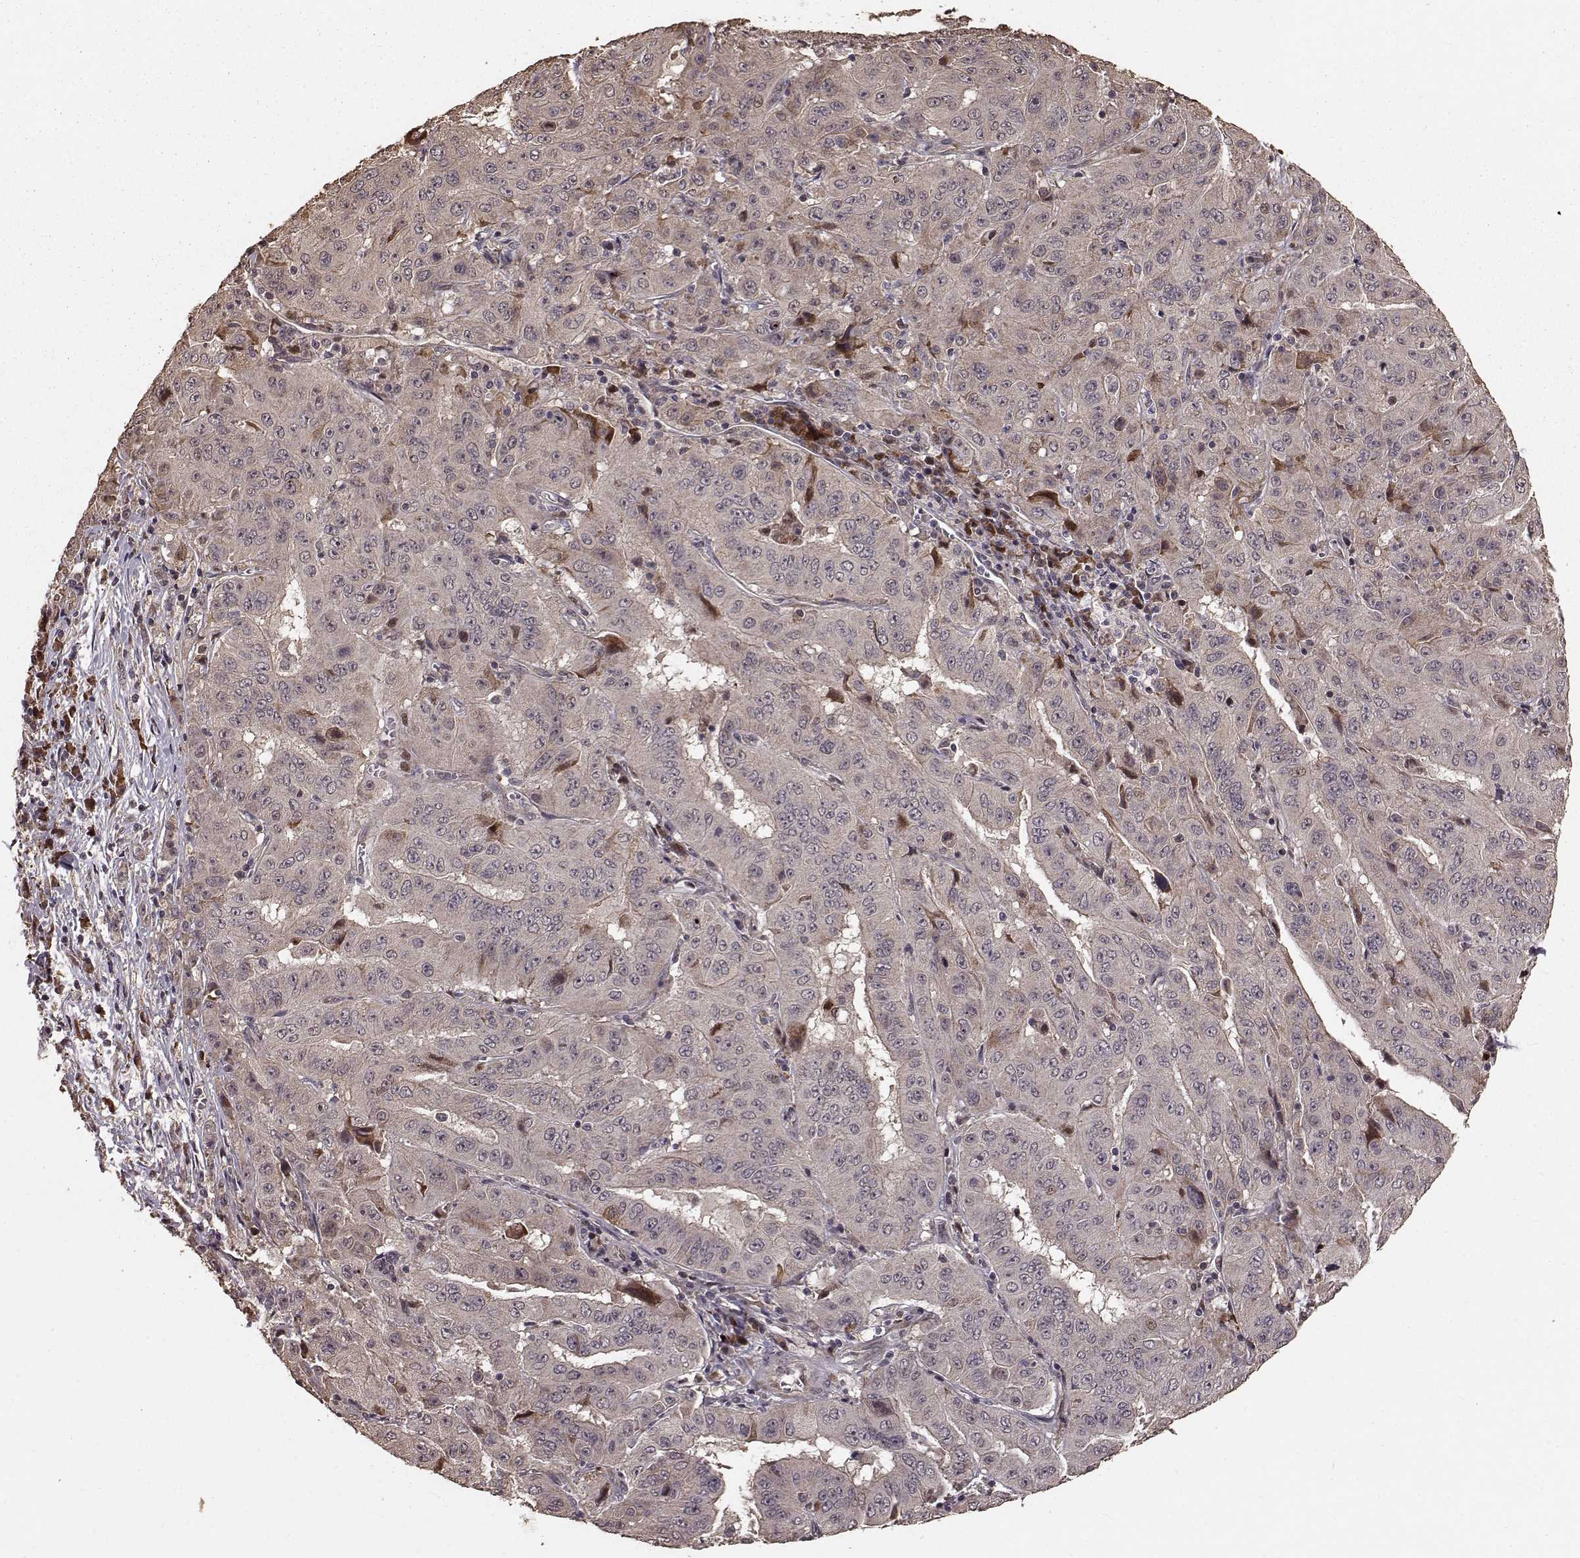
{"staining": {"intensity": "weak", "quantity": ">75%", "location": "cytoplasmic/membranous"}, "tissue": "pancreatic cancer", "cell_type": "Tumor cells", "image_type": "cancer", "snomed": [{"axis": "morphology", "description": "Adenocarcinoma, NOS"}, {"axis": "topography", "description": "Pancreas"}], "caption": "This image displays immunohistochemistry staining of human adenocarcinoma (pancreatic), with low weak cytoplasmic/membranous positivity in approximately >75% of tumor cells.", "gene": "USP15", "patient": {"sex": "male", "age": 63}}